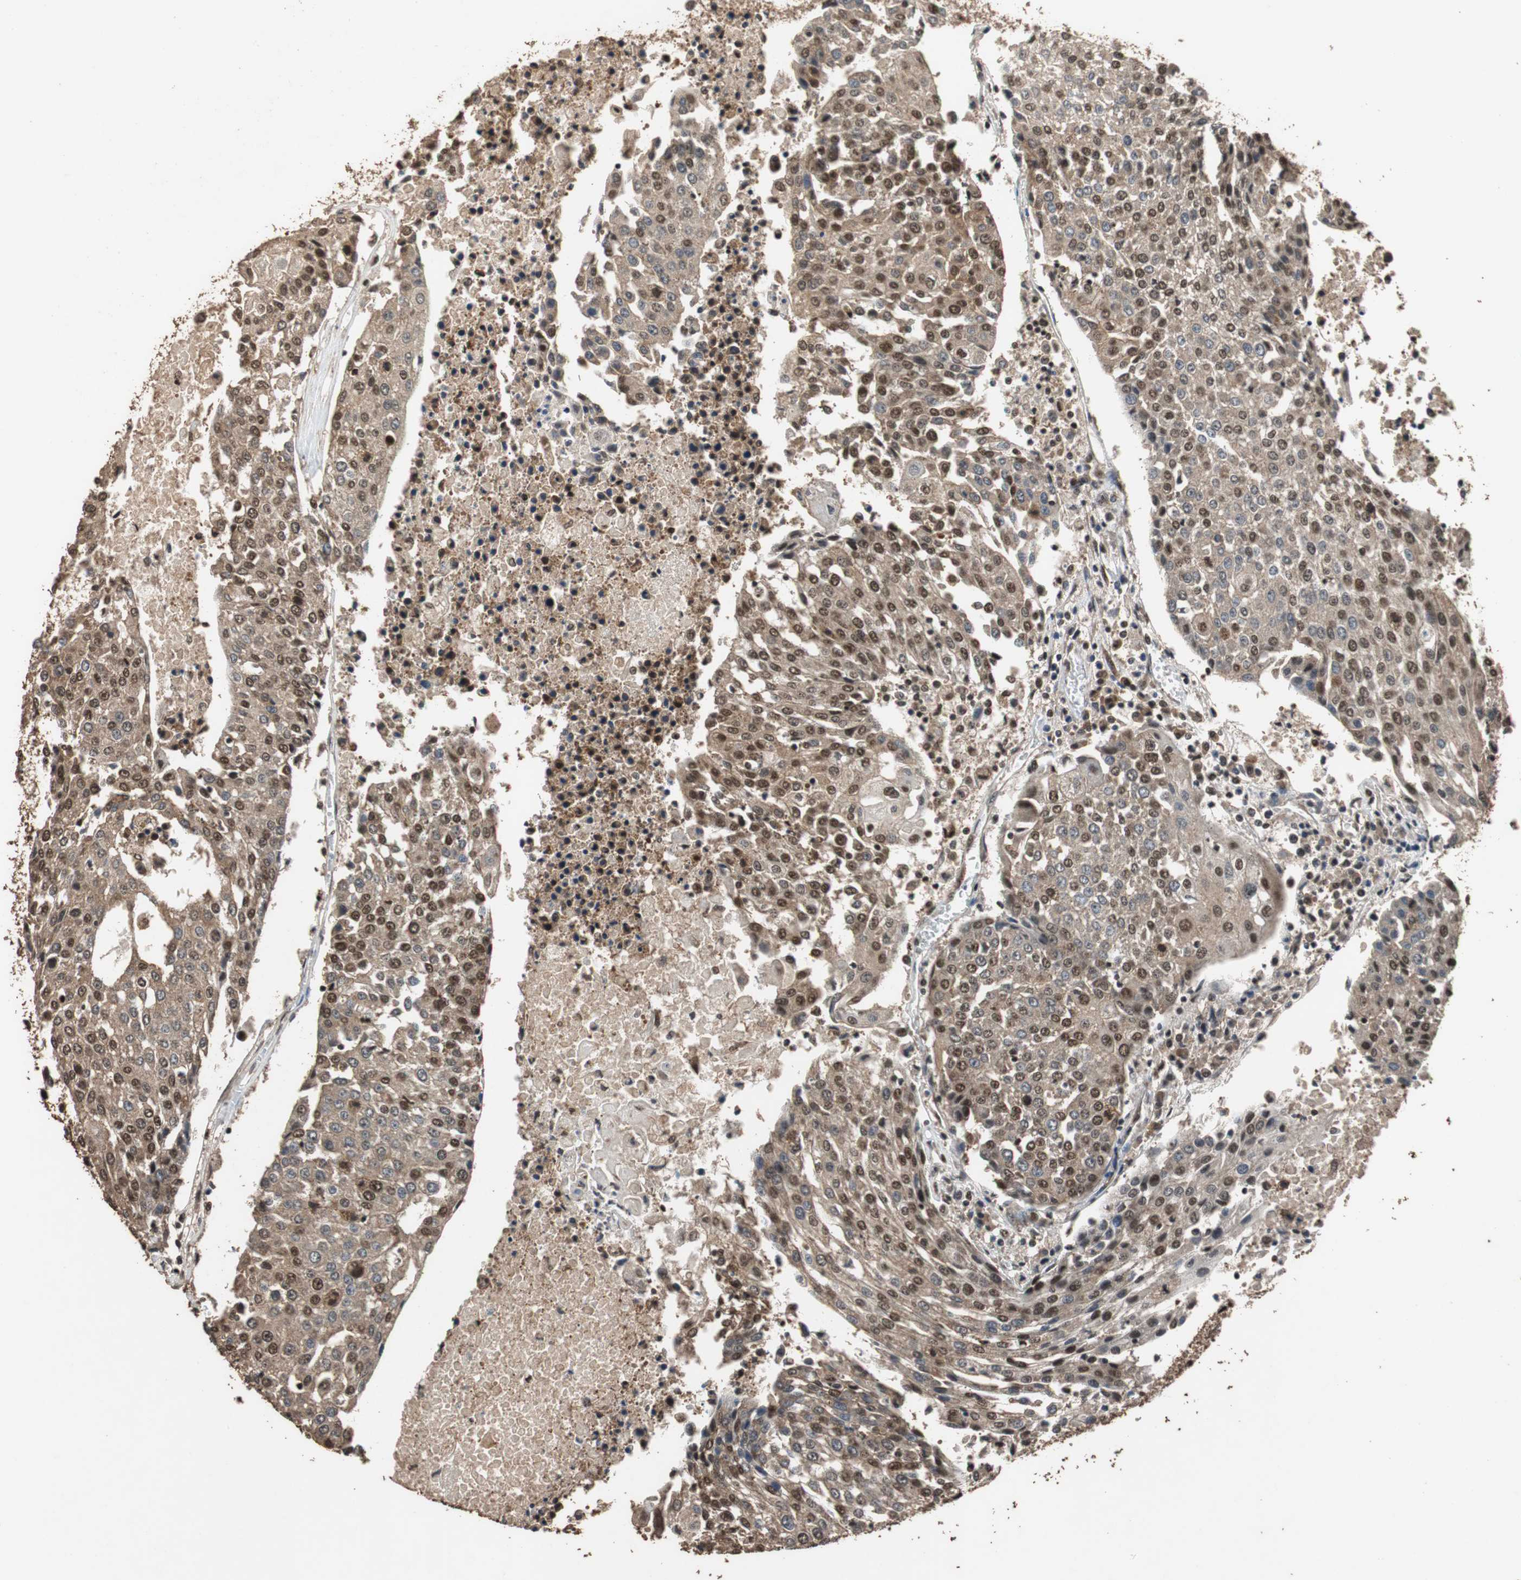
{"staining": {"intensity": "strong", "quantity": ">75%", "location": "cytoplasmic/membranous,nuclear"}, "tissue": "urothelial cancer", "cell_type": "Tumor cells", "image_type": "cancer", "snomed": [{"axis": "morphology", "description": "Urothelial carcinoma, High grade"}, {"axis": "topography", "description": "Urinary bladder"}], "caption": "Protein expression analysis of urothelial cancer demonstrates strong cytoplasmic/membranous and nuclear positivity in about >75% of tumor cells.", "gene": "ZNF18", "patient": {"sex": "female", "age": 85}}